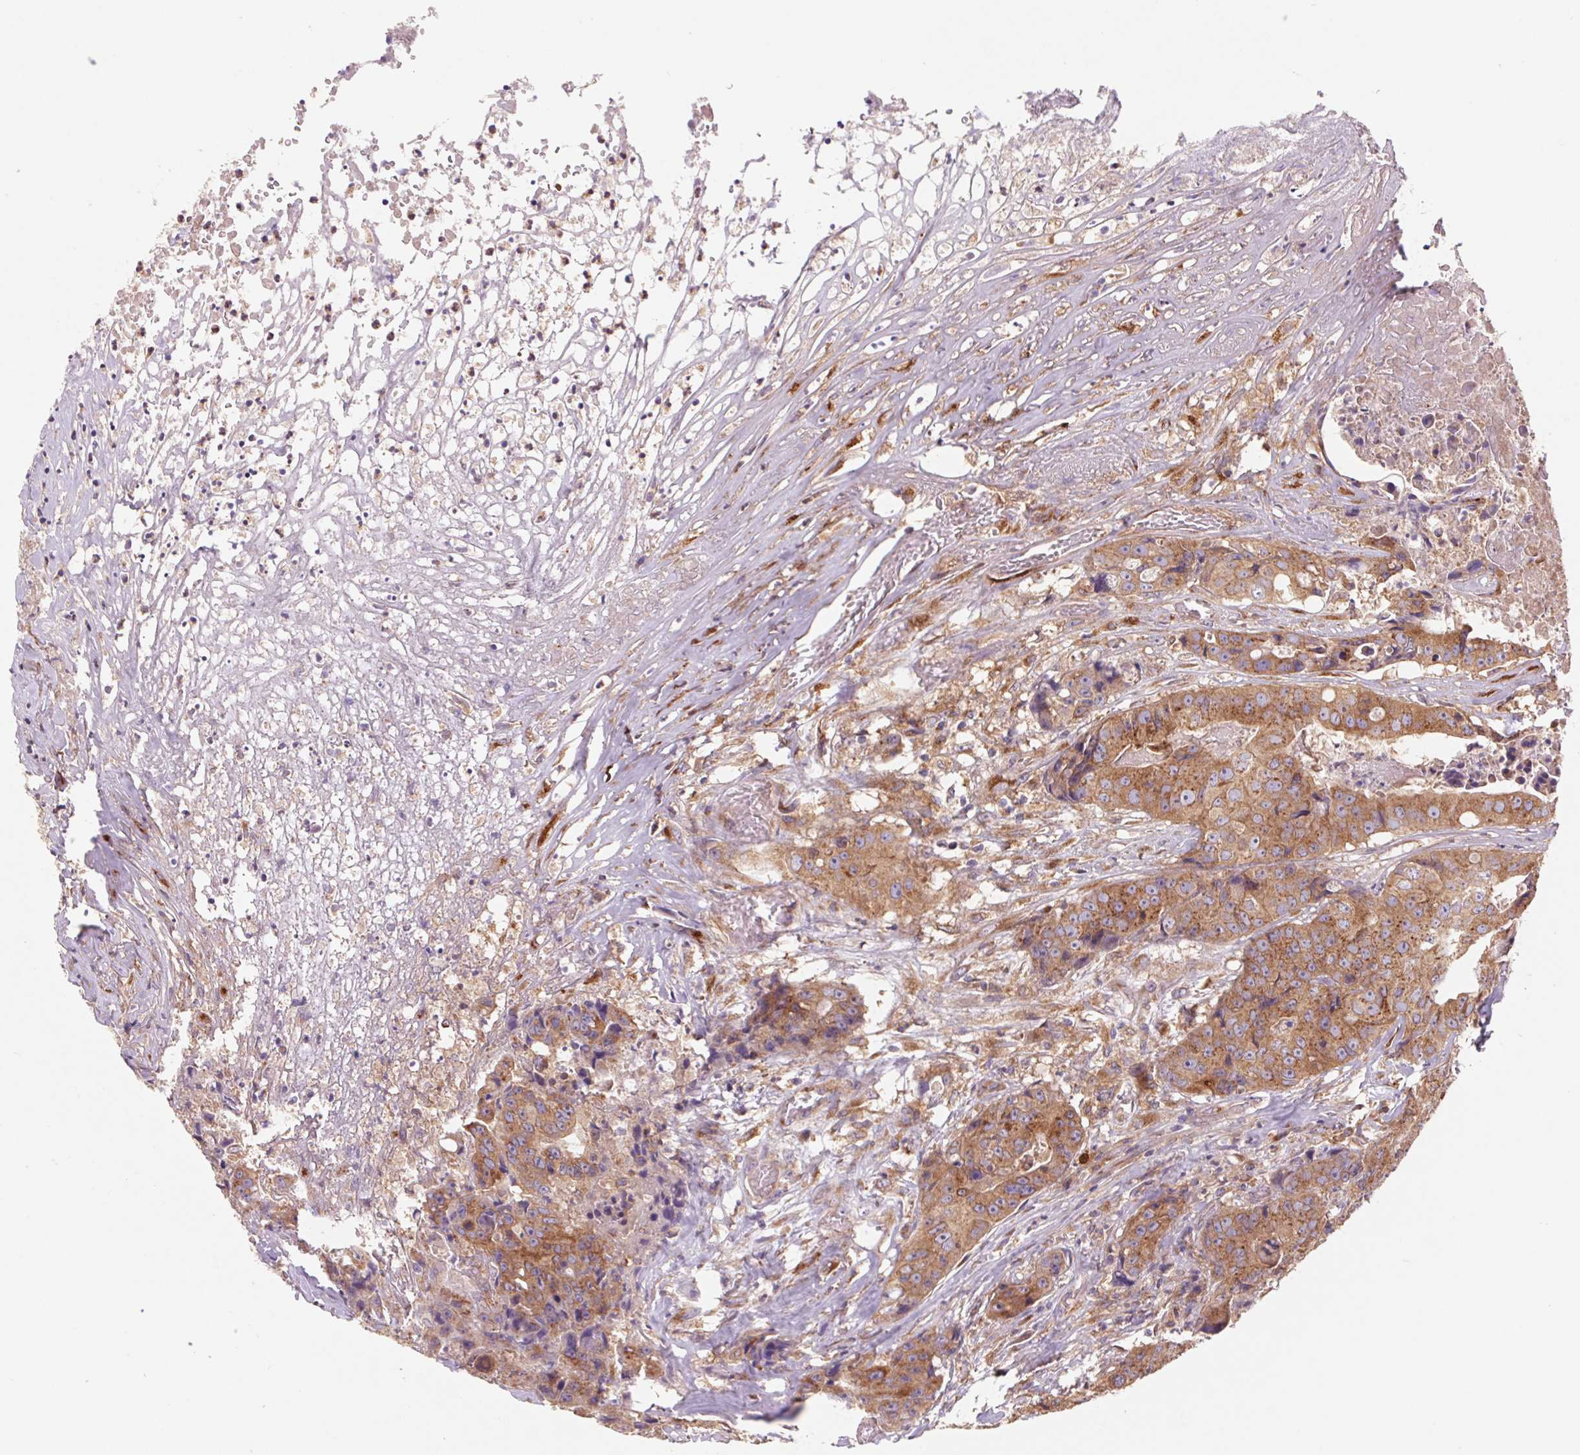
{"staining": {"intensity": "moderate", "quantity": ">75%", "location": "cytoplasmic/membranous"}, "tissue": "colorectal cancer", "cell_type": "Tumor cells", "image_type": "cancer", "snomed": [{"axis": "morphology", "description": "Adenocarcinoma, NOS"}, {"axis": "topography", "description": "Rectum"}], "caption": "IHC (DAB (3,3'-diaminobenzidine)) staining of human colorectal adenocarcinoma reveals moderate cytoplasmic/membranous protein expression in approximately >75% of tumor cells.", "gene": "RAB1A", "patient": {"sex": "female", "age": 62}}